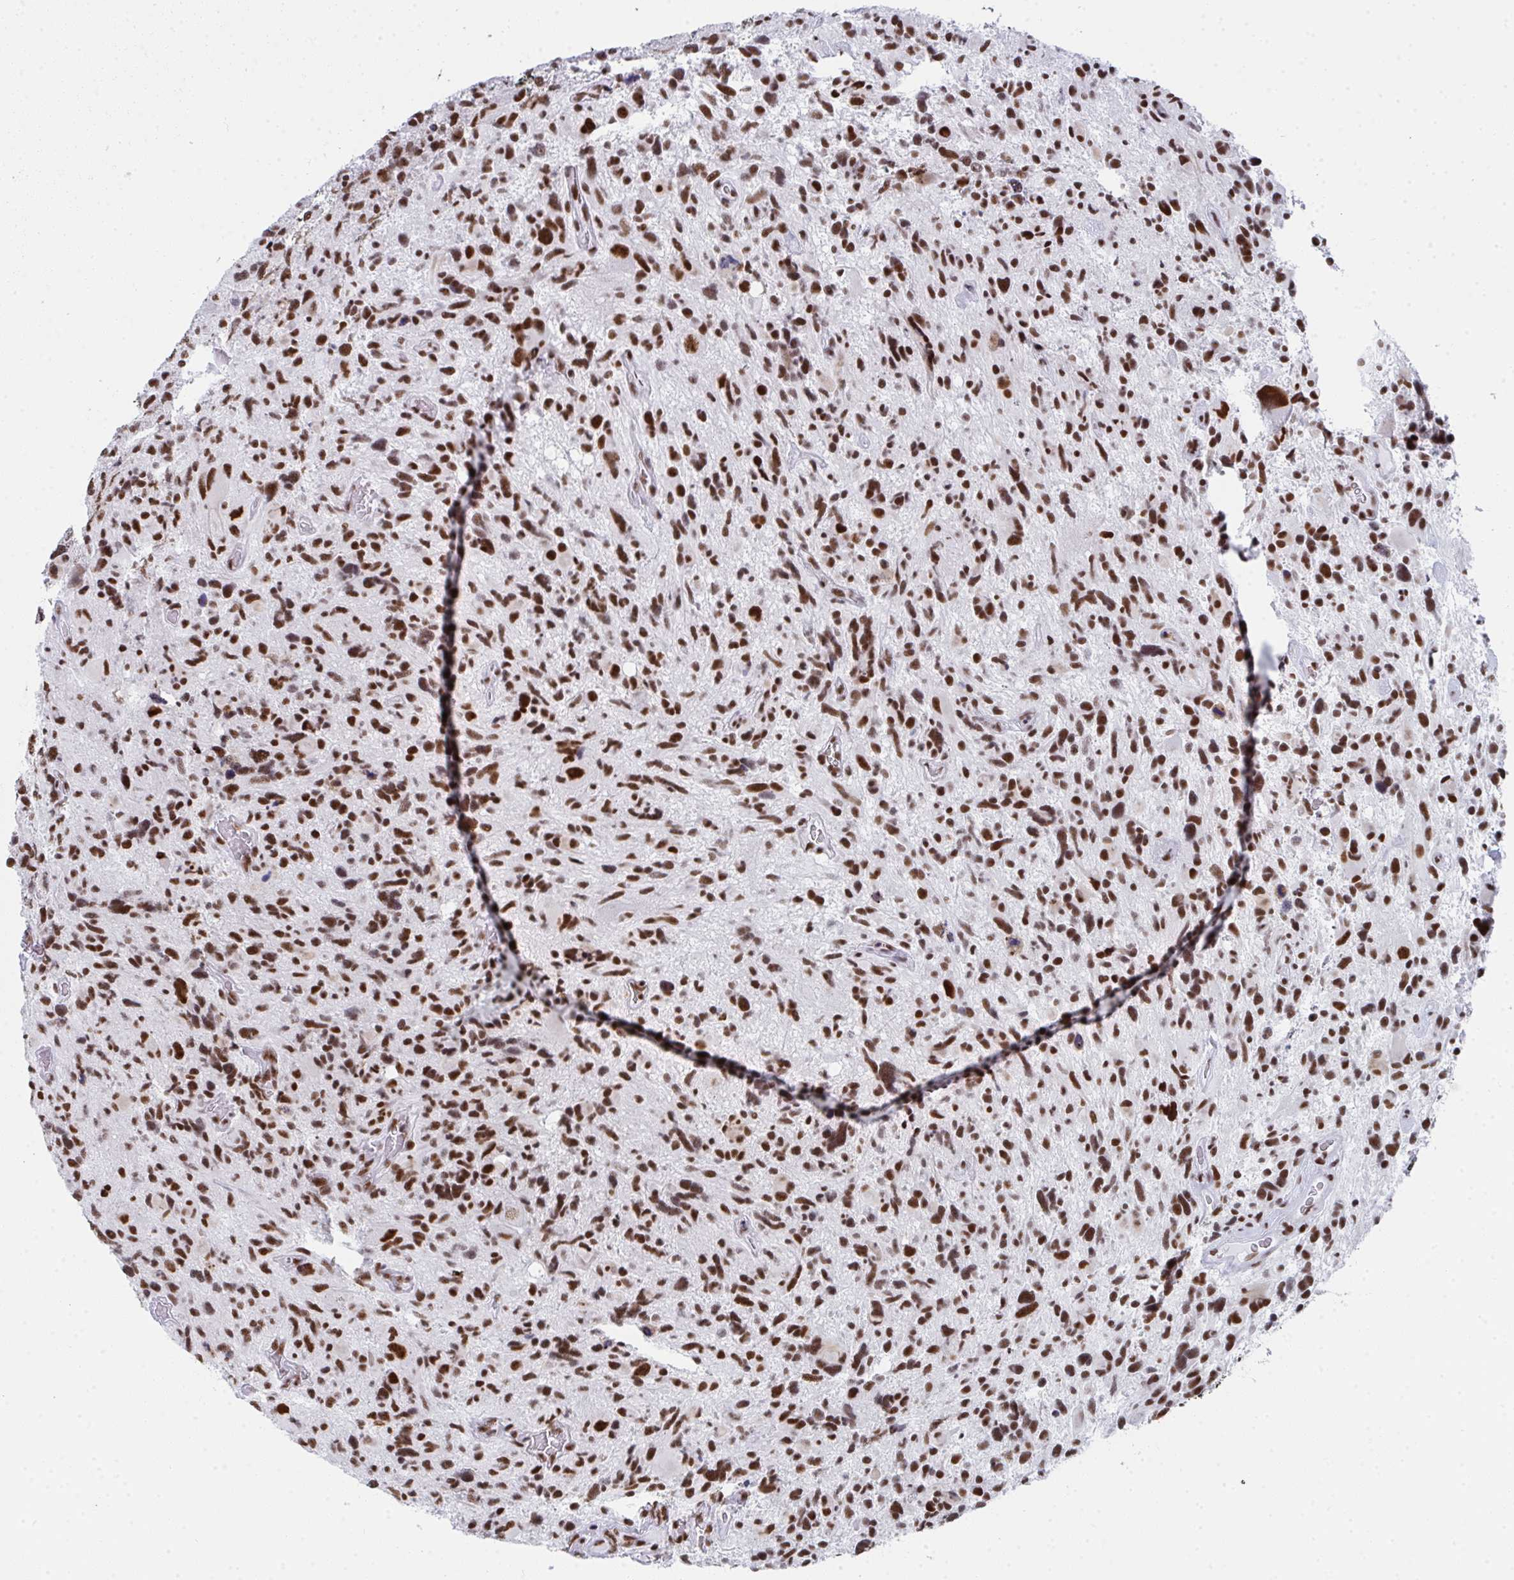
{"staining": {"intensity": "strong", "quantity": ">75%", "location": "nuclear"}, "tissue": "glioma", "cell_type": "Tumor cells", "image_type": "cancer", "snomed": [{"axis": "morphology", "description": "Glioma, malignant, High grade"}, {"axis": "topography", "description": "Brain"}], "caption": "Strong nuclear staining for a protein is identified in about >75% of tumor cells of glioma using IHC.", "gene": "SNRNP70", "patient": {"sex": "male", "age": 49}}